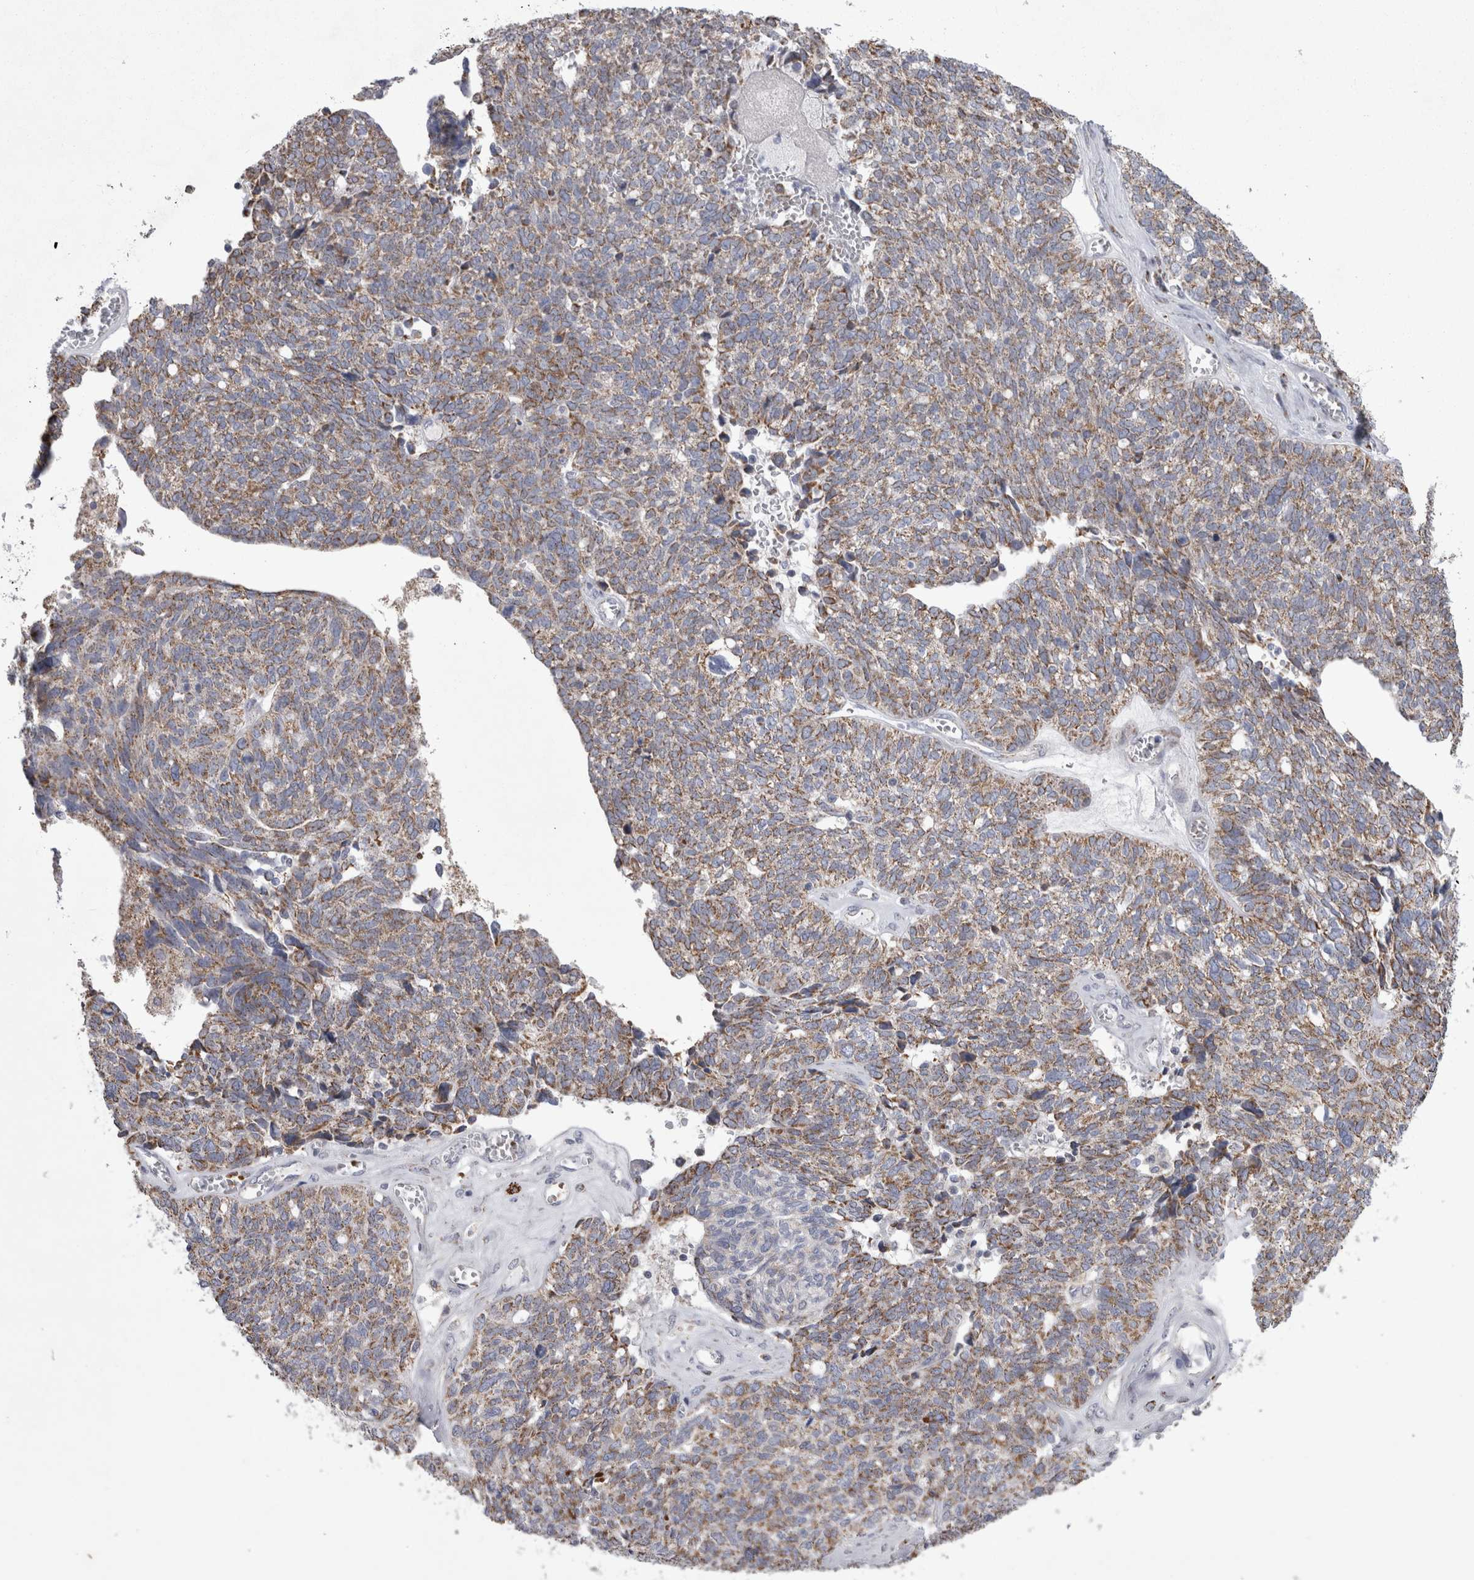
{"staining": {"intensity": "moderate", "quantity": ">75%", "location": "cytoplasmic/membranous"}, "tissue": "ovarian cancer", "cell_type": "Tumor cells", "image_type": "cancer", "snomed": [{"axis": "morphology", "description": "Cystadenocarcinoma, serous, NOS"}, {"axis": "topography", "description": "Ovary"}], "caption": "The photomicrograph shows staining of ovarian cancer (serous cystadenocarcinoma), revealing moderate cytoplasmic/membranous protein positivity (brown color) within tumor cells.", "gene": "HDHD3", "patient": {"sex": "female", "age": 79}}